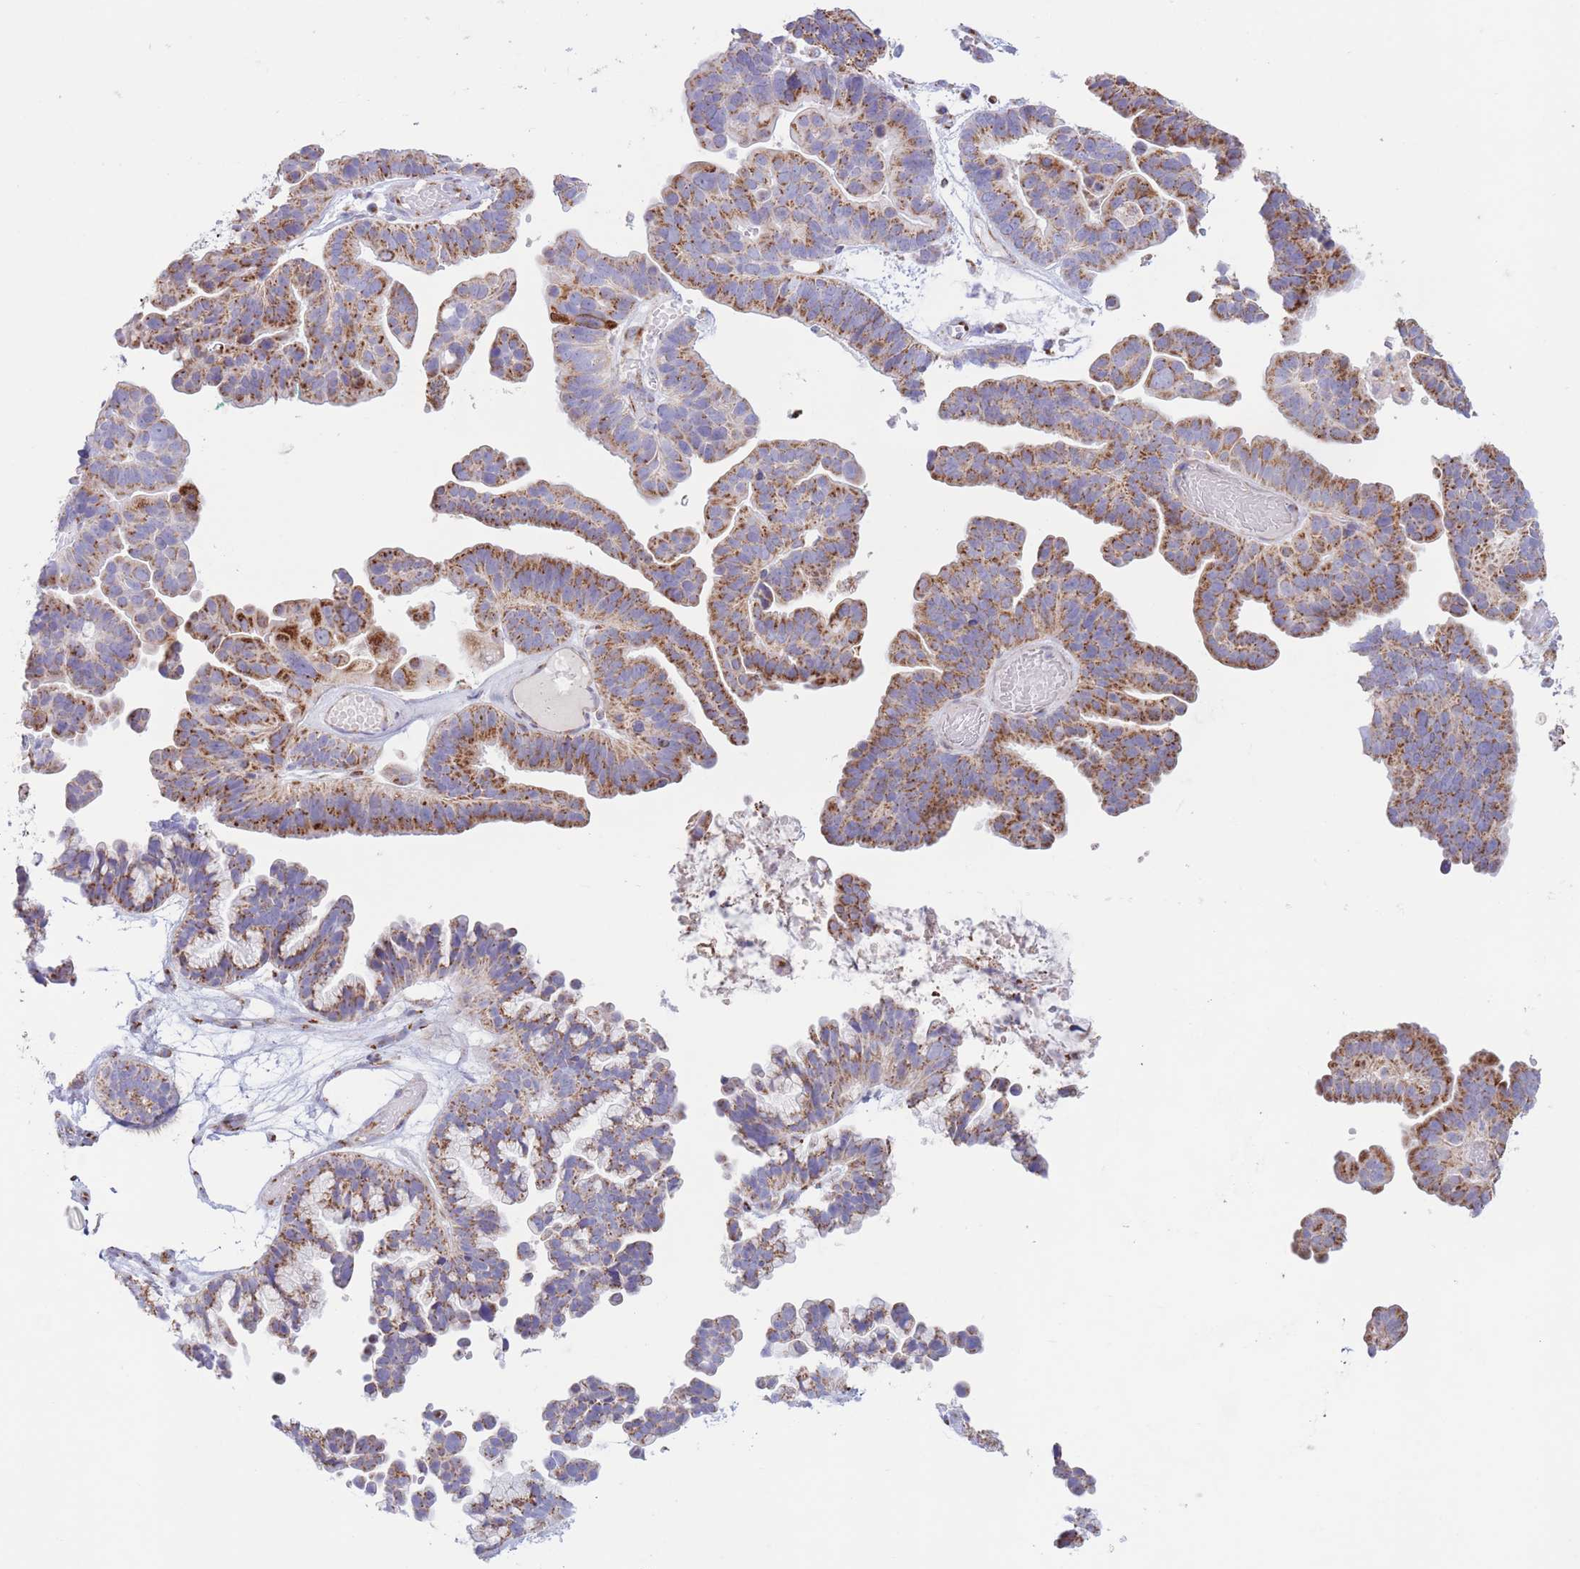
{"staining": {"intensity": "strong", "quantity": ">75%", "location": "cytoplasmic/membranous"}, "tissue": "ovarian cancer", "cell_type": "Tumor cells", "image_type": "cancer", "snomed": [{"axis": "morphology", "description": "Cystadenocarcinoma, serous, NOS"}, {"axis": "topography", "description": "Ovary"}], "caption": "Immunohistochemistry micrograph of neoplastic tissue: human ovarian serous cystadenocarcinoma stained using IHC shows high levels of strong protein expression localized specifically in the cytoplasmic/membranous of tumor cells, appearing as a cytoplasmic/membranous brown color.", "gene": "MPND", "patient": {"sex": "female", "age": 56}}